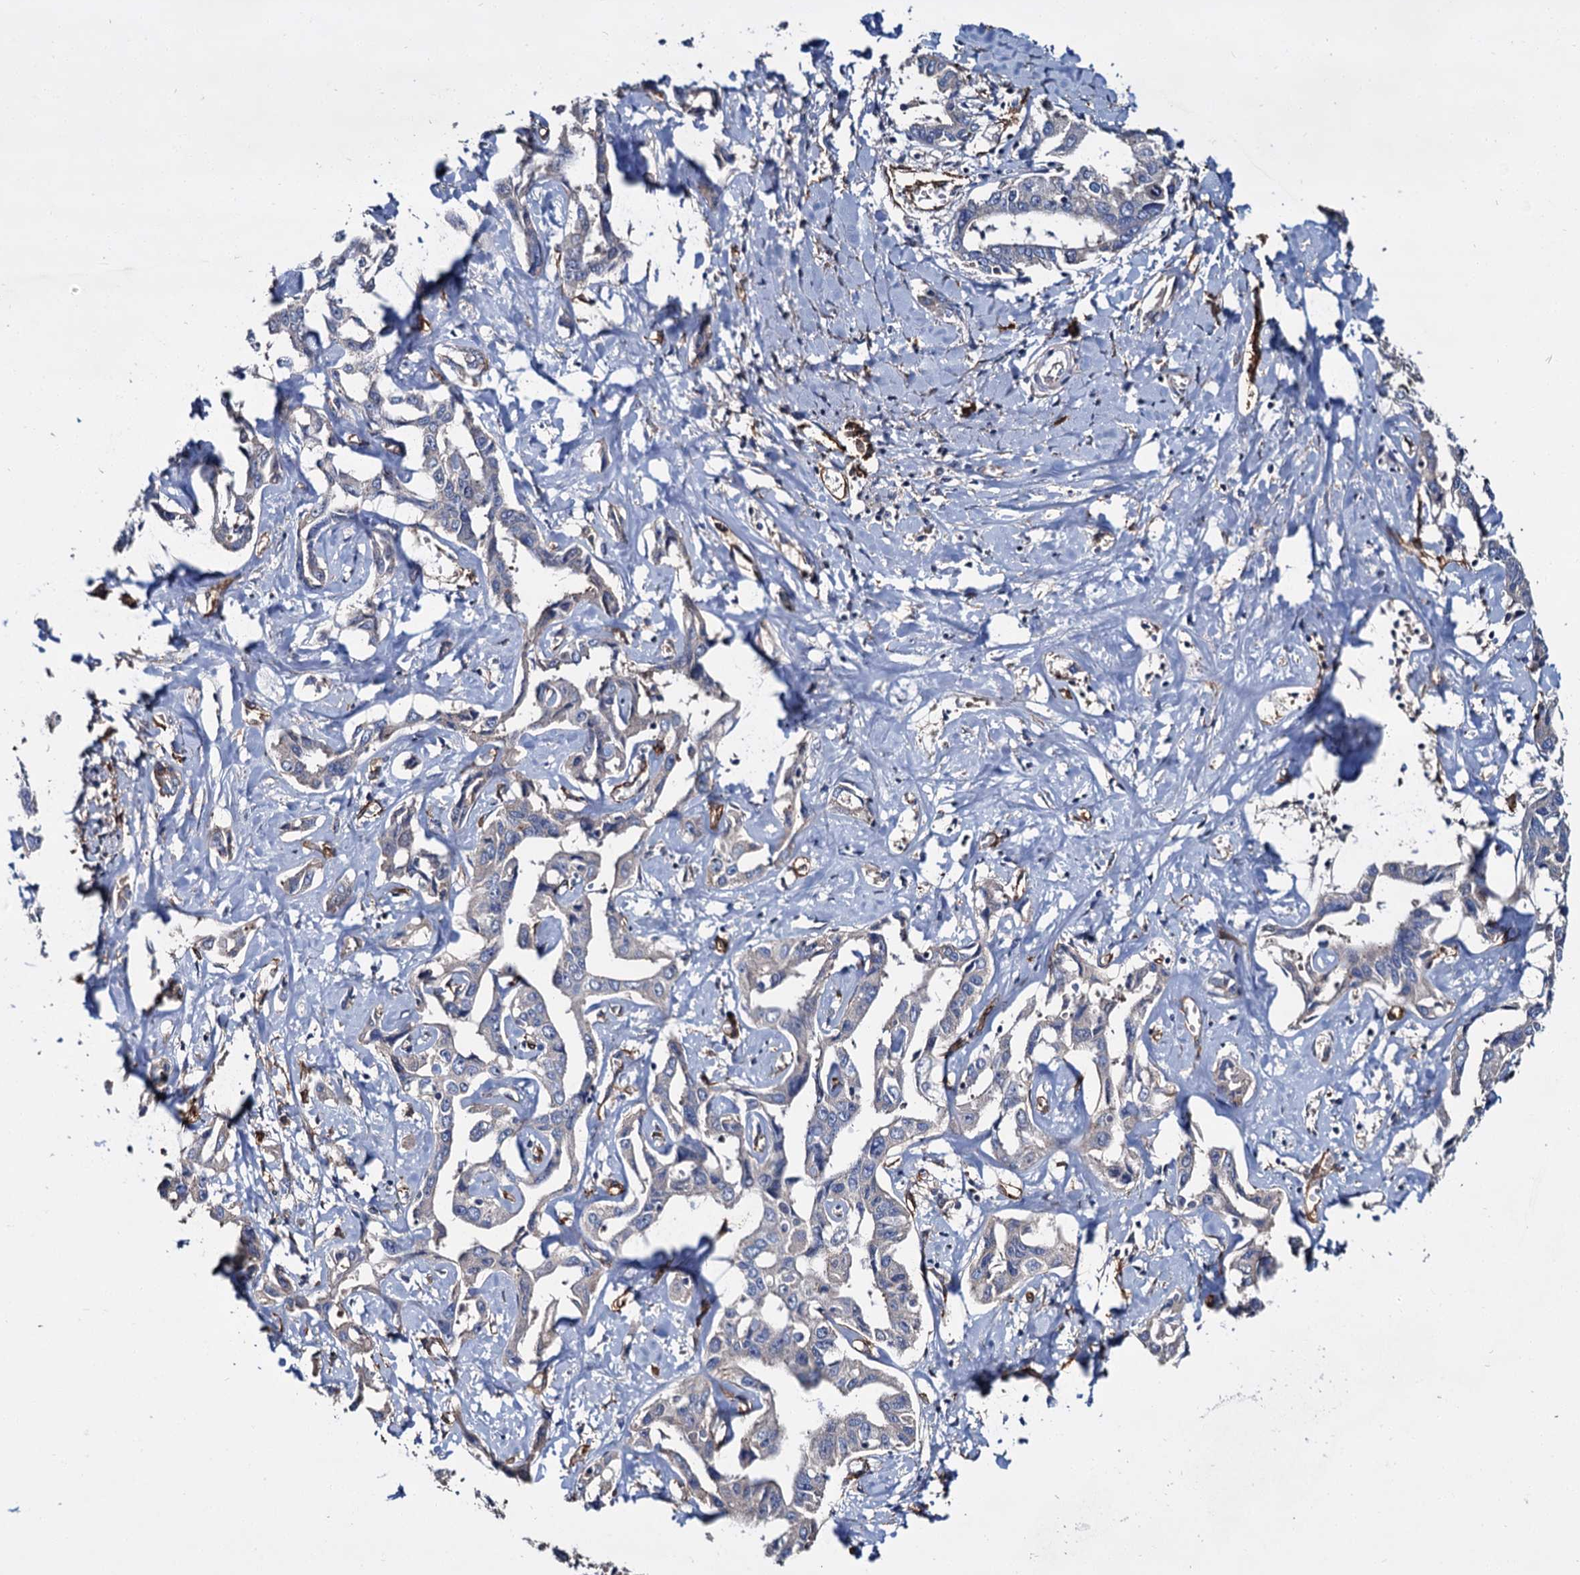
{"staining": {"intensity": "weak", "quantity": "<25%", "location": "cytoplasmic/membranous"}, "tissue": "liver cancer", "cell_type": "Tumor cells", "image_type": "cancer", "snomed": [{"axis": "morphology", "description": "Cholangiocarcinoma"}, {"axis": "topography", "description": "Liver"}], "caption": "High power microscopy image of an immunohistochemistry photomicrograph of liver cancer, revealing no significant staining in tumor cells.", "gene": "CACNA1C", "patient": {"sex": "male", "age": 59}}